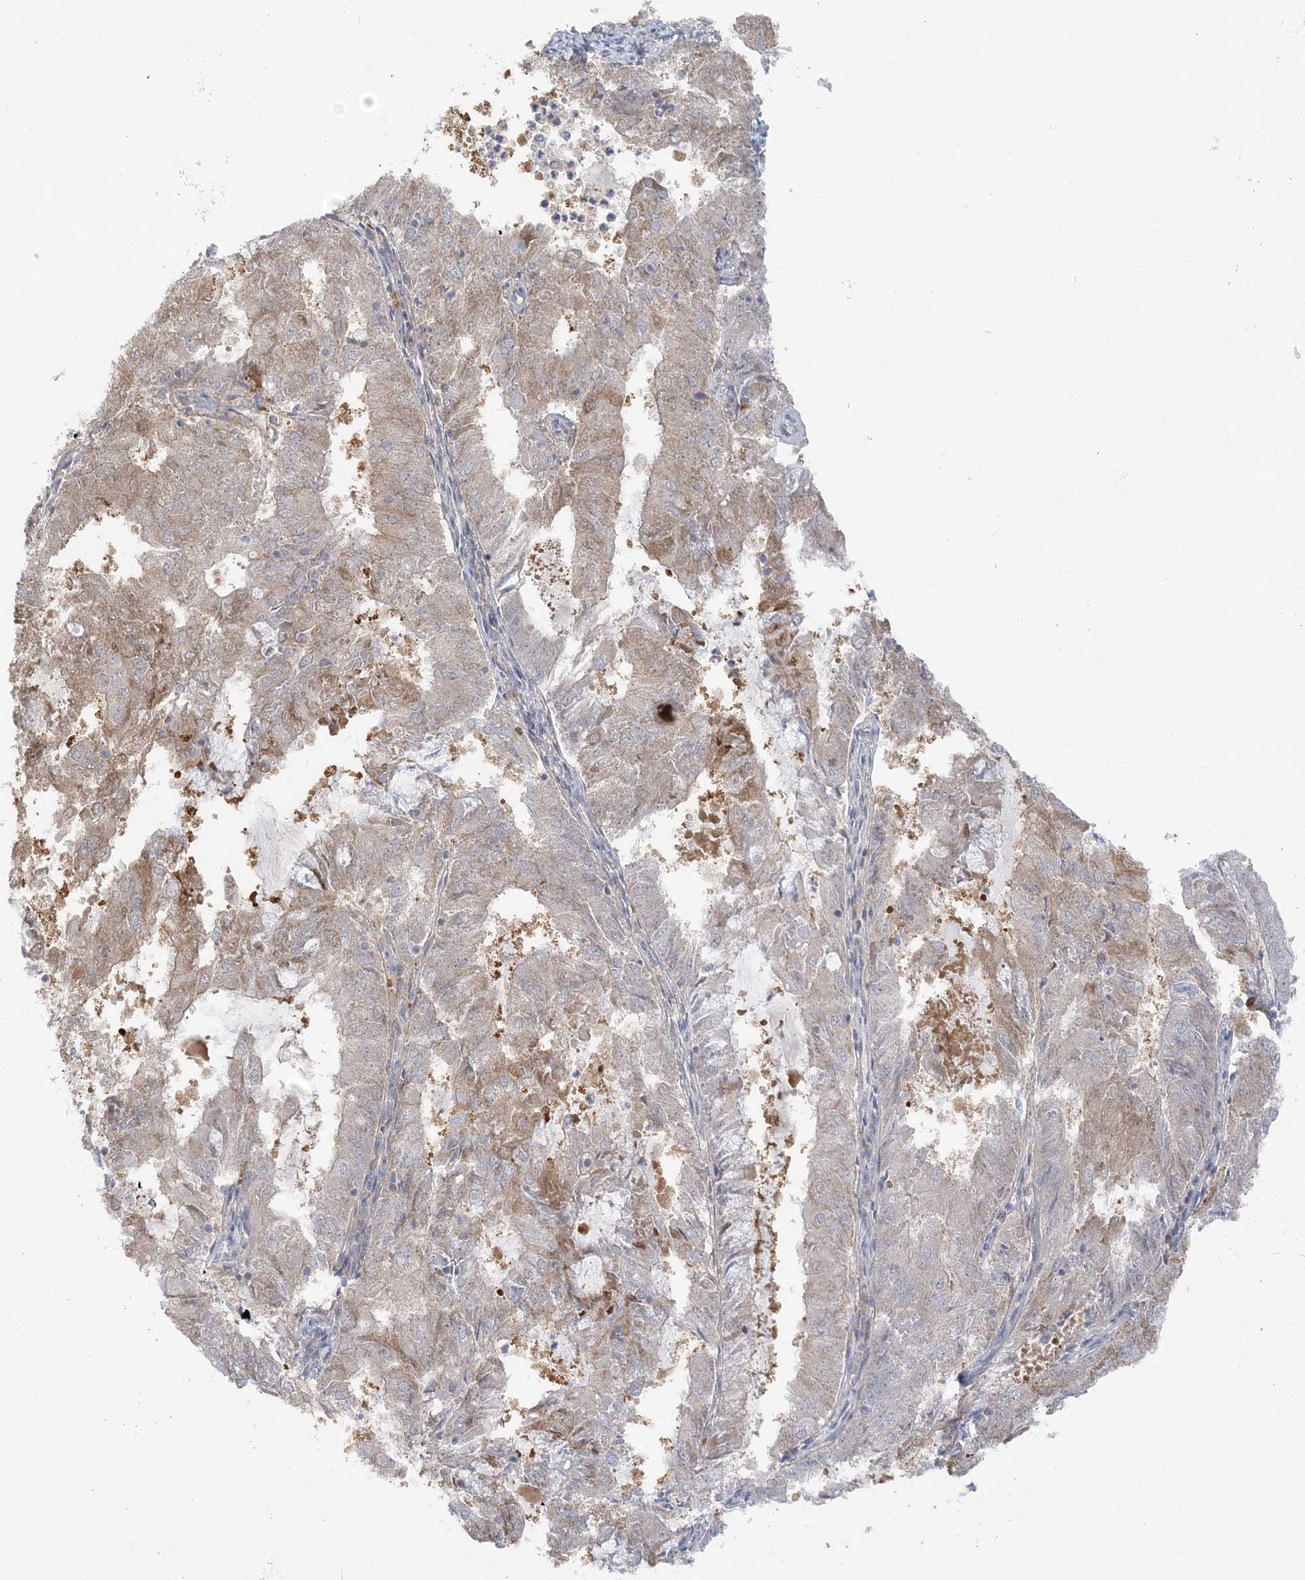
{"staining": {"intensity": "weak", "quantity": "25%-75%", "location": "cytoplasmic/membranous"}, "tissue": "endometrial cancer", "cell_type": "Tumor cells", "image_type": "cancer", "snomed": [{"axis": "morphology", "description": "Adenocarcinoma, NOS"}, {"axis": "topography", "description": "Endometrium"}], "caption": "Endometrial adenocarcinoma stained for a protein (brown) exhibits weak cytoplasmic/membranous positive expression in approximately 25%-75% of tumor cells.", "gene": "THADA", "patient": {"sex": "female", "age": 57}}